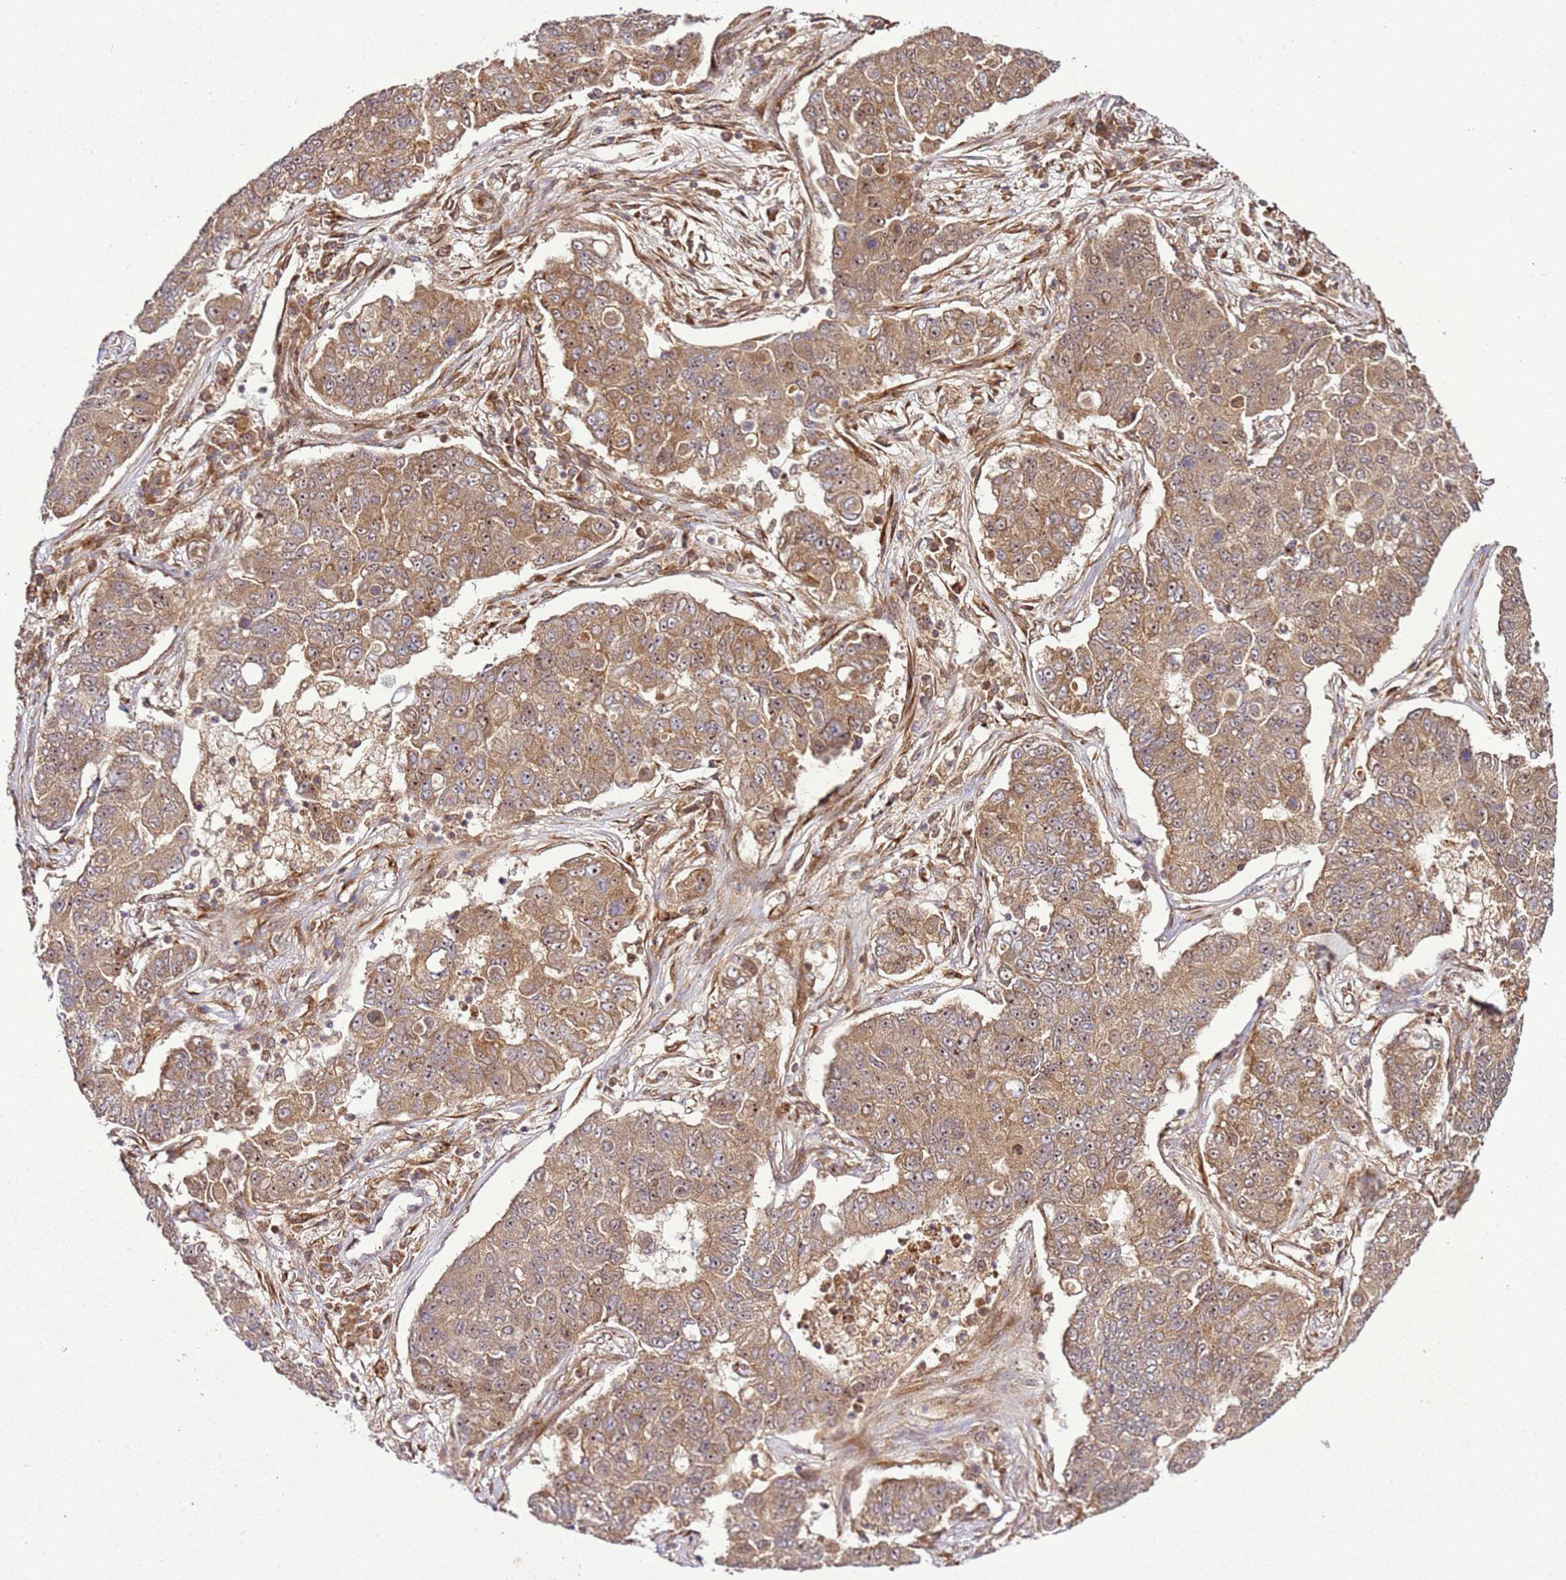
{"staining": {"intensity": "moderate", "quantity": ">75%", "location": "cytoplasmic/membranous,nuclear"}, "tissue": "lung cancer", "cell_type": "Tumor cells", "image_type": "cancer", "snomed": [{"axis": "morphology", "description": "Squamous cell carcinoma, NOS"}, {"axis": "topography", "description": "Lung"}], "caption": "Tumor cells reveal medium levels of moderate cytoplasmic/membranous and nuclear positivity in approximately >75% of cells in lung squamous cell carcinoma.", "gene": "RASA3", "patient": {"sex": "male", "age": 74}}